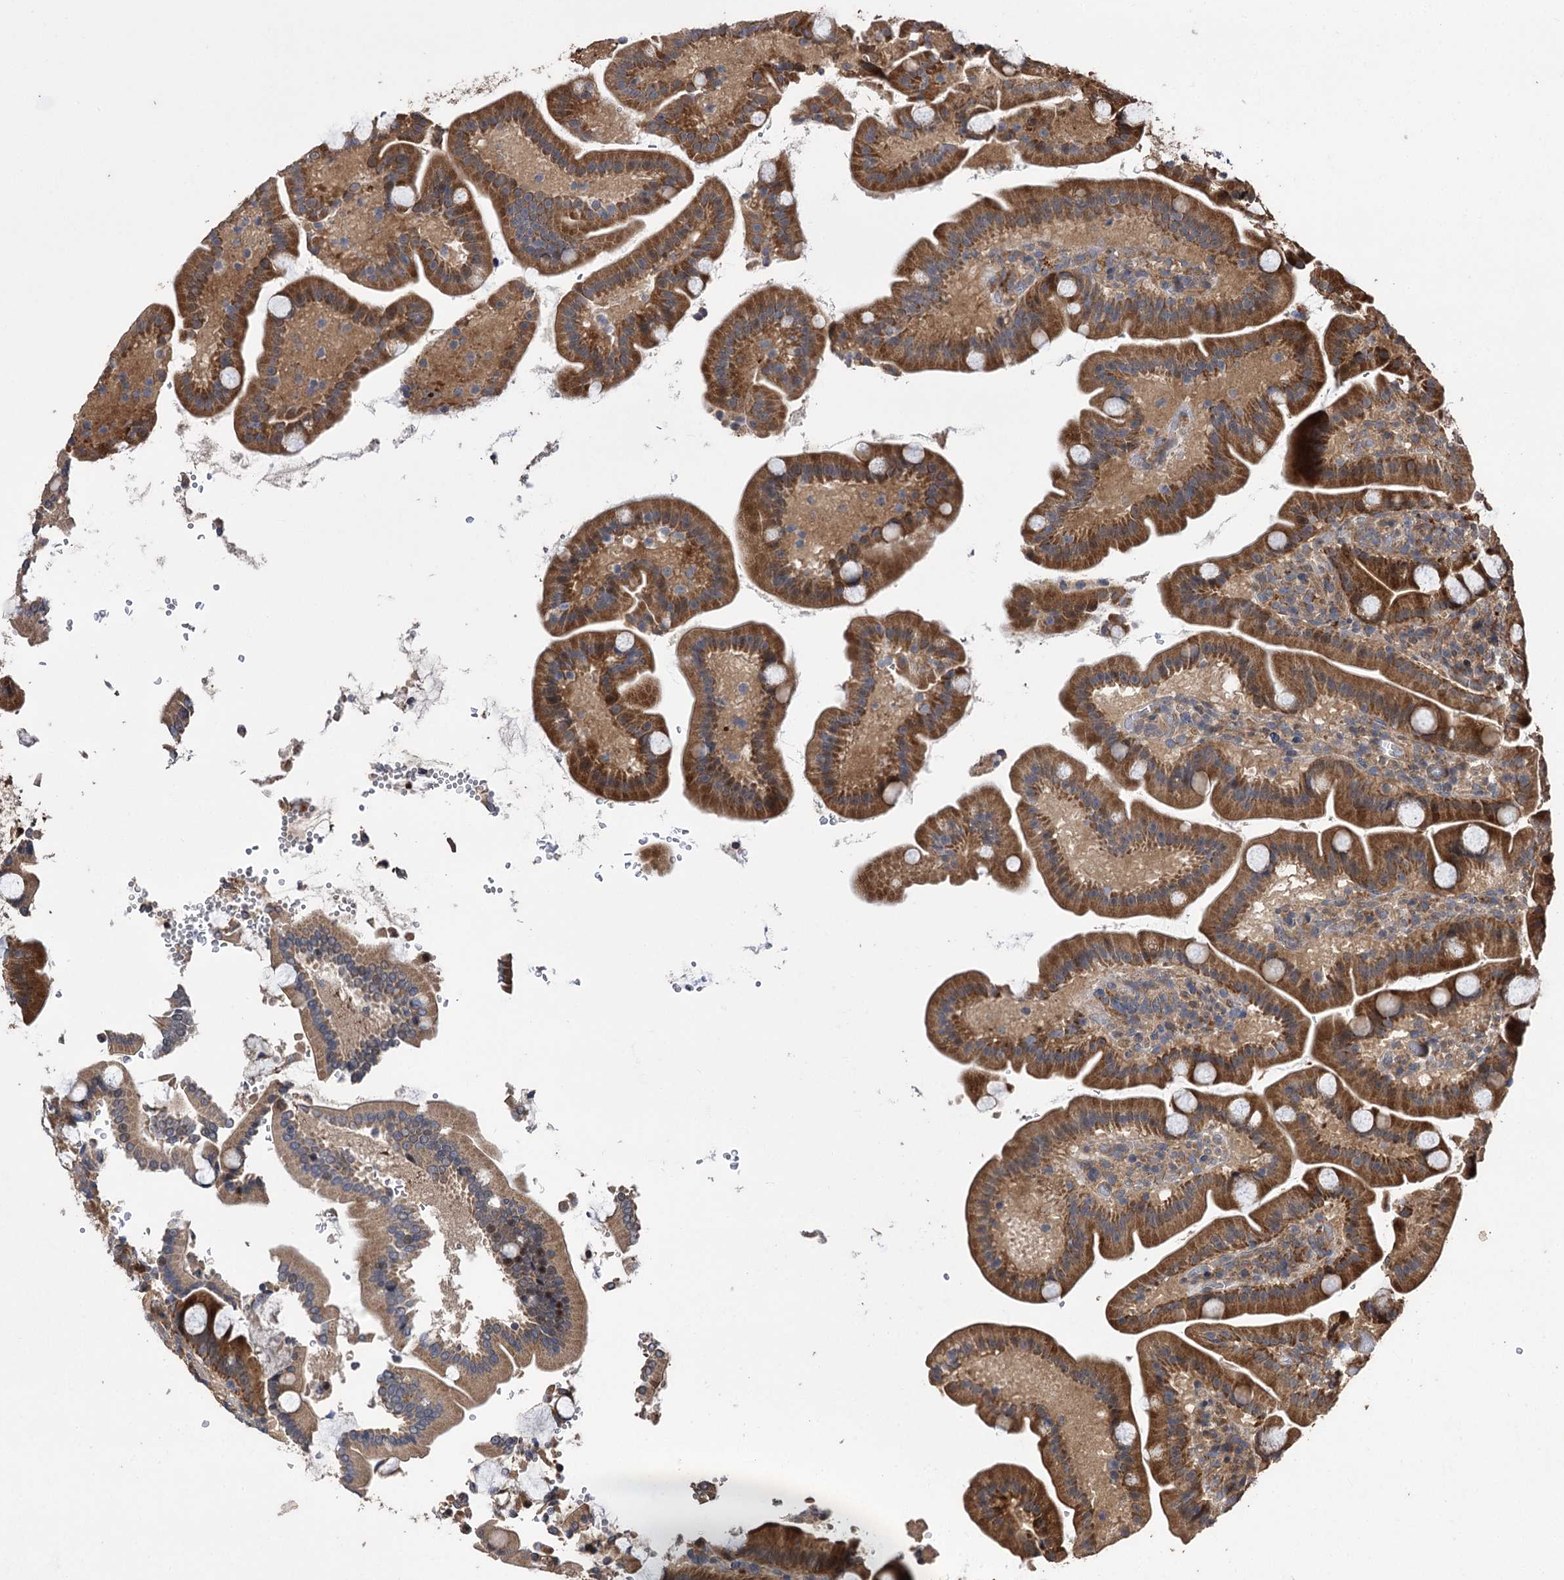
{"staining": {"intensity": "moderate", "quantity": ">75%", "location": "cytoplasmic/membranous"}, "tissue": "duodenum", "cell_type": "Glandular cells", "image_type": "normal", "snomed": [{"axis": "morphology", "description": "Normal tissue, NOS"}, {"axis": "topography", "description": "Duodenum"}], "caption": "Immunohistochemistry of unremarkable human duodenum reveals medium levels of moderate cytoplasmic/membranous expression in about >75% of glandular cells. The staining was performed using DAB (3,3'-diaminobenzidine) to visualize the protein expression in brown, while the nuclei were stained in blue with hematoxylin (Magnification: 20x).", "gene": "RASSF3", "patient": {"sex": "male", "age": 55}}